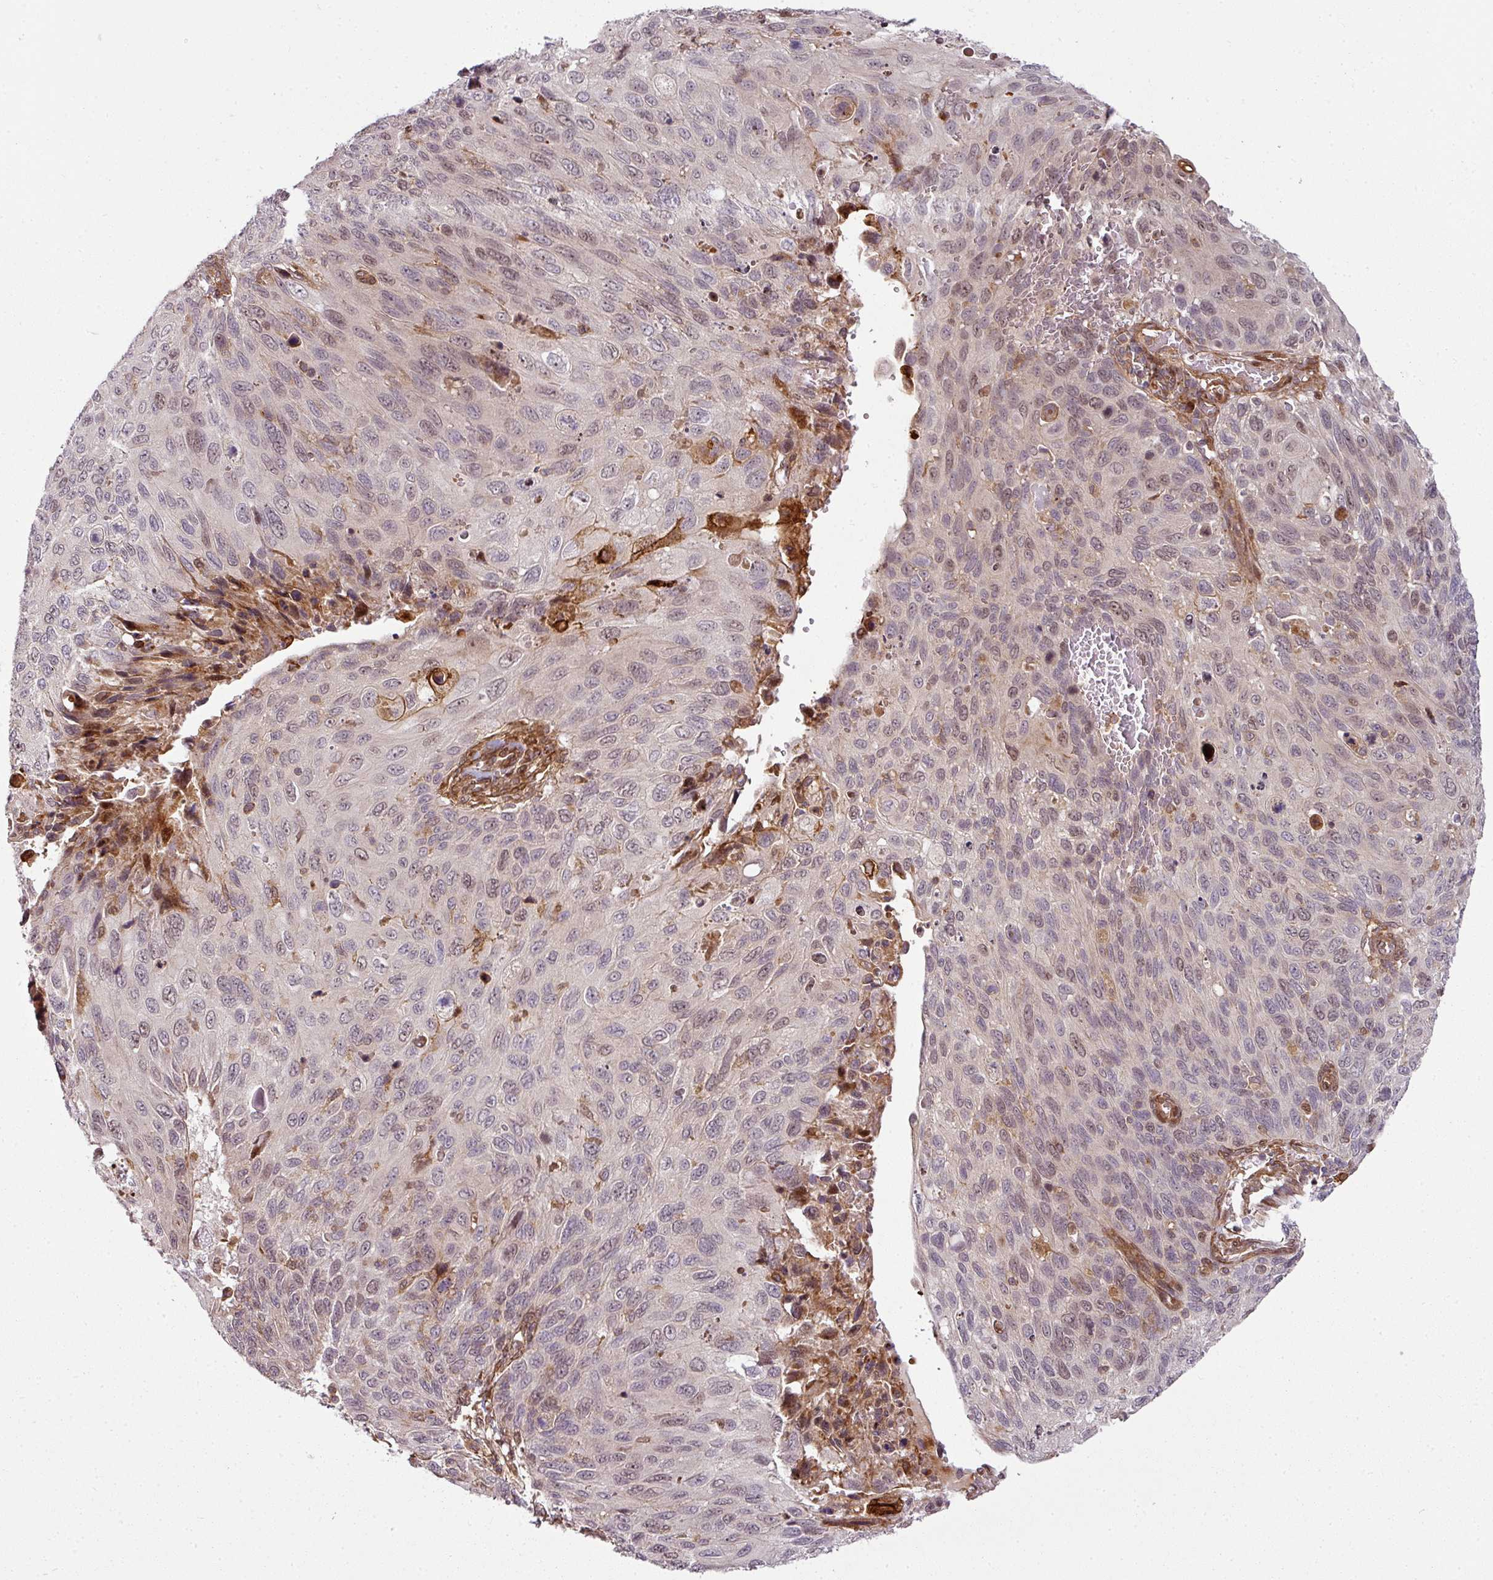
{"staining": {"intensity": "weak", "quantity": "<25%", "location": "cytoplasmic/membranous,nuclear"}, "tissue": "cervical cancer", "cell_type": "Tumor cells", "image_type": "cancer", "snomed": [{"axis": "morphology", "description": "Squamous cell carcinoma, NOS"}, {"axis": "topography", "description": "Cervix"}], "caption": "This is an immunohistochemistry image of human cervical squamous cell carcinoma. There is no expression in tumor cells.", "gene": "ATAT1", "patient": {"sex": "female", "age": 70}}